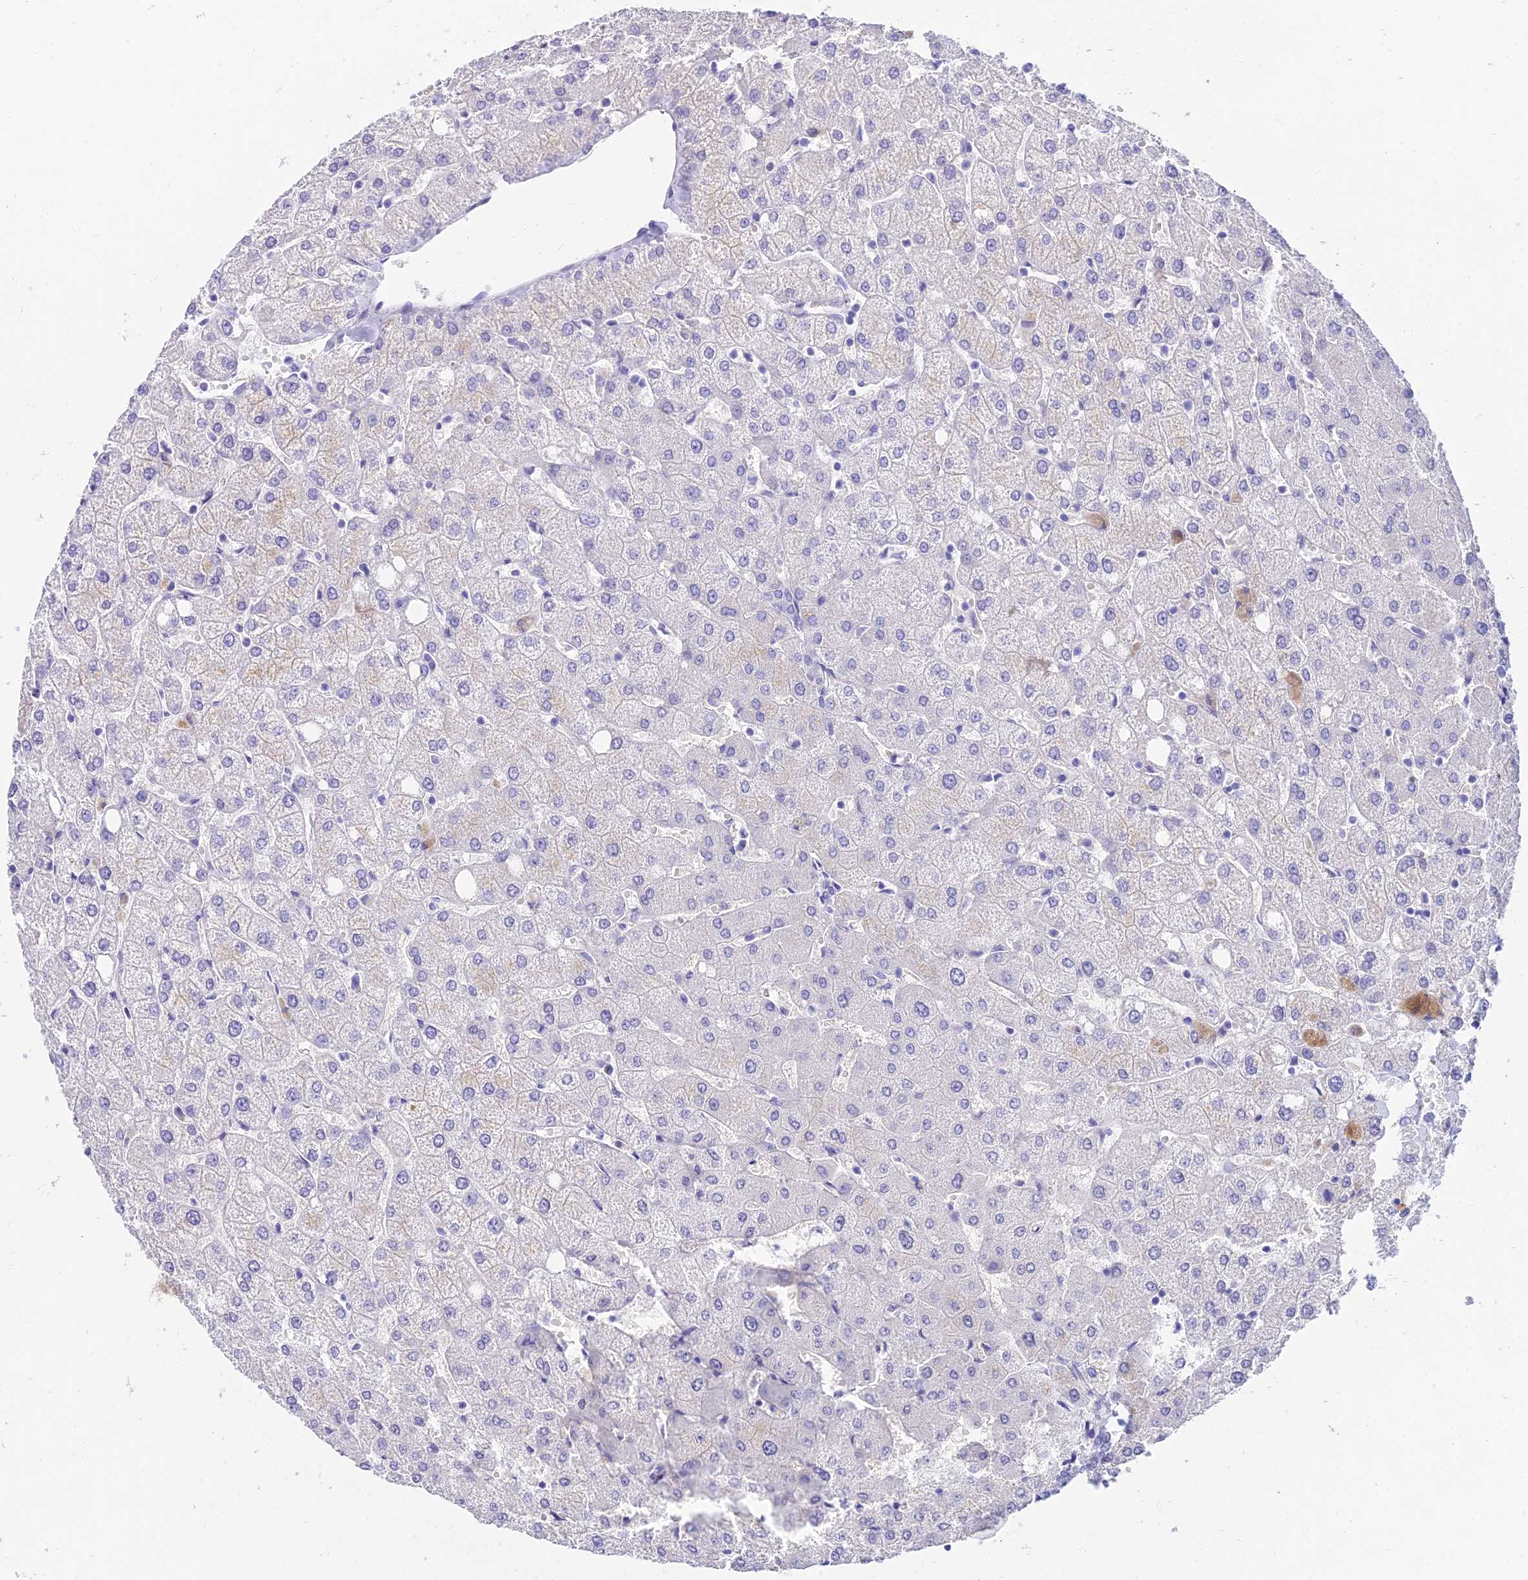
{"staining": {"intensity": "negative", "quantity": "none", "location": "none"}, "tissue": "liver", "cell_type": "Cholangiocytes", "image_type": "normal", "snomed": [{"axis": "morphology", "description": "Normal tissue, NOS"}, {"axis": "topography", "description": "Liver"}], "caption": "This is an immunohistochemistry (IHC) micrograph of unremarkable human liver. There is no positivity in cholangiocytes.", "gene": "TAC3", "patient": {"sex": "female", "age": 54}}